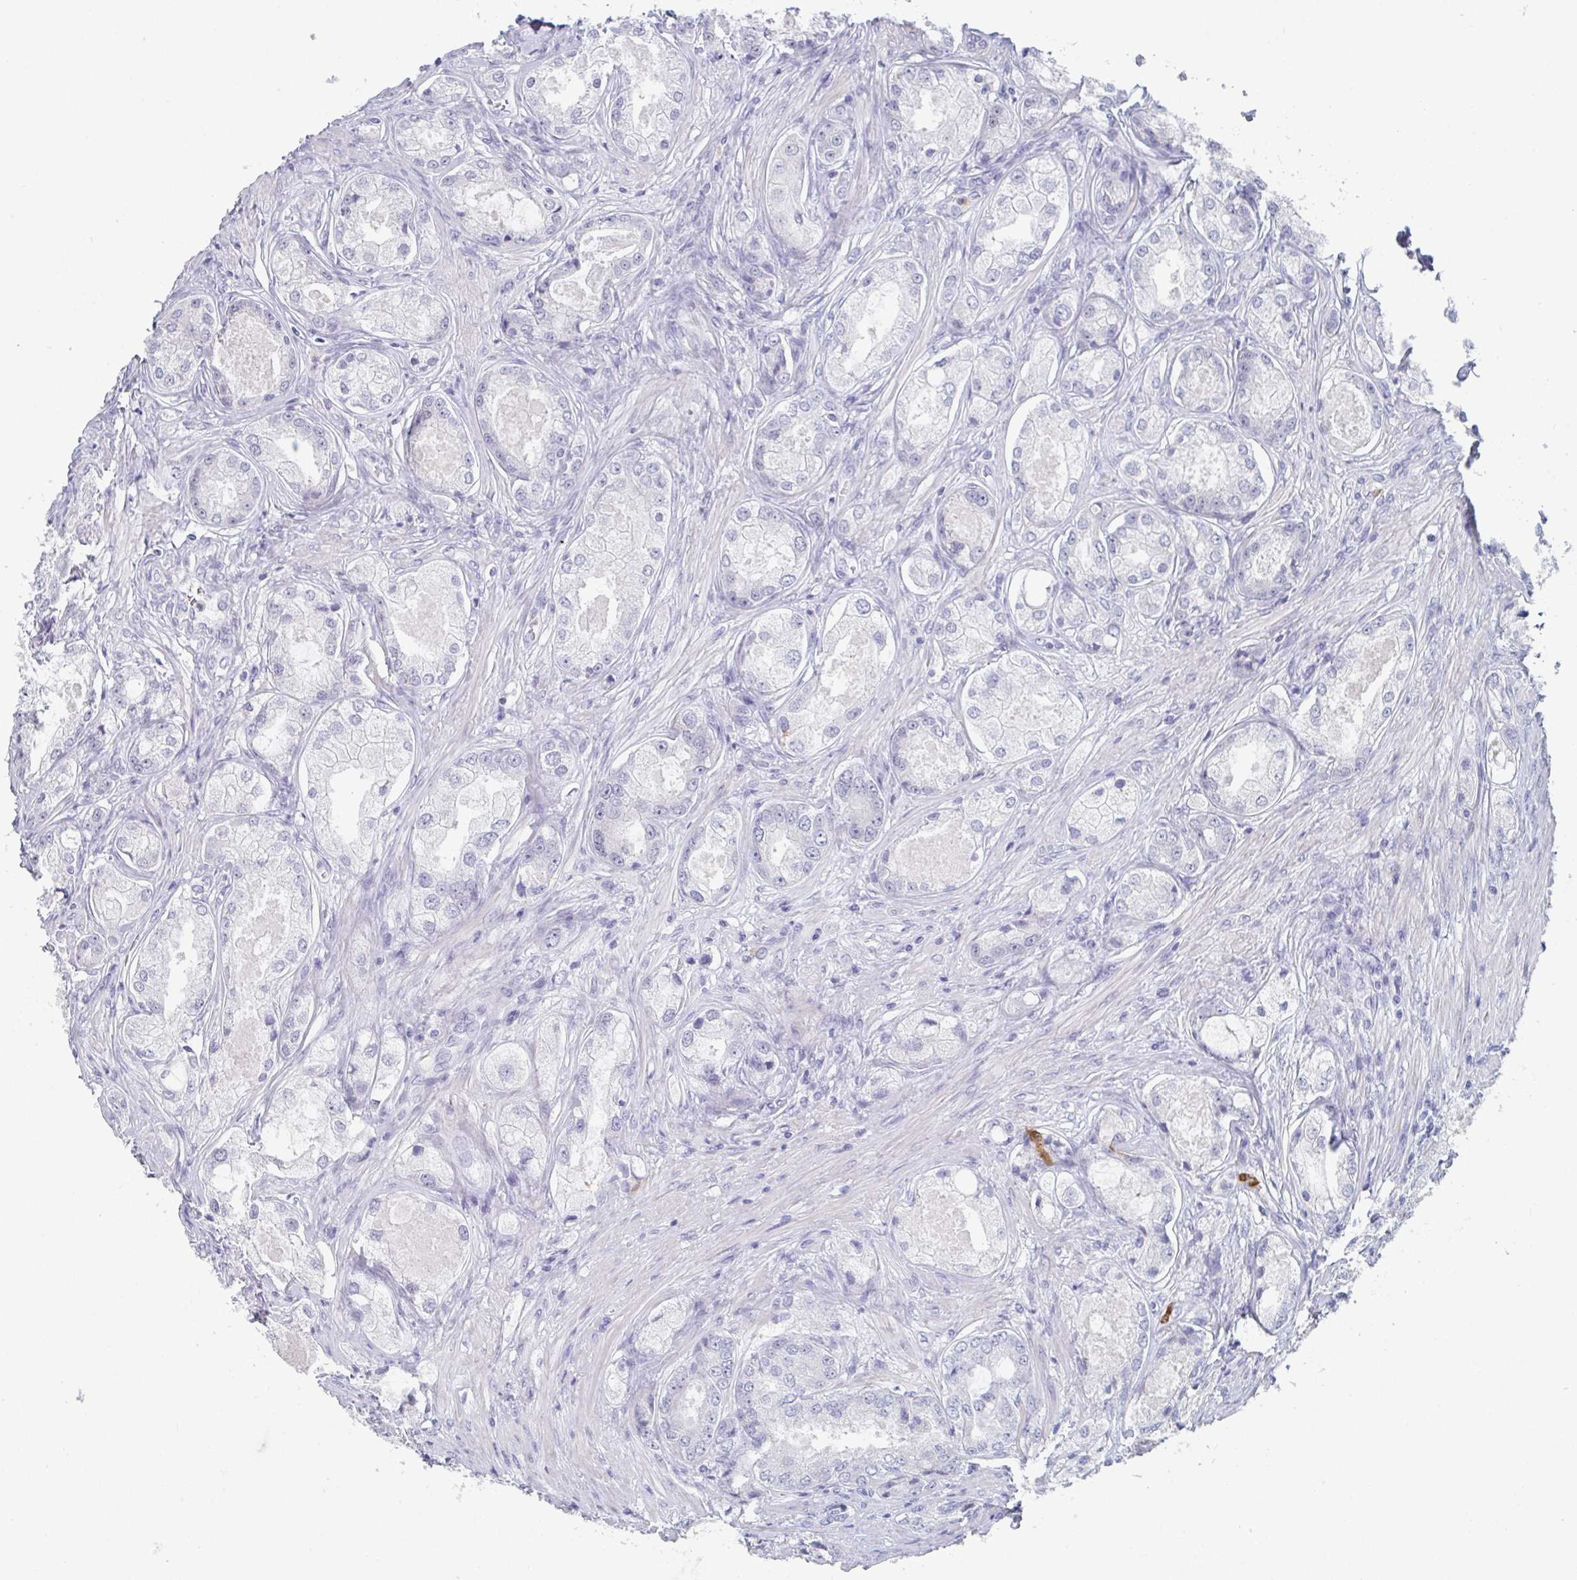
{"staining": {"intensity": "negative", "quantity": "none", "location": "none"}, "tissue": "prostate cancer", "cell_type": "Tumor cells", "image_type": "cancer", "snomed": [{"axis": "morphology", "description": "Adenocarcinoma, Low grade"}, {"axis": "topography", "description": "Prostate"}], "caption": "Immunohistochemistry photomicrograph of adenocarcinoma (low-grade) (prostate) stained for a protein (brown), which demonstrates no staining in tumor cells.", "gene": "RUBCN", "patient": {"sex": "male", "age": 68}}